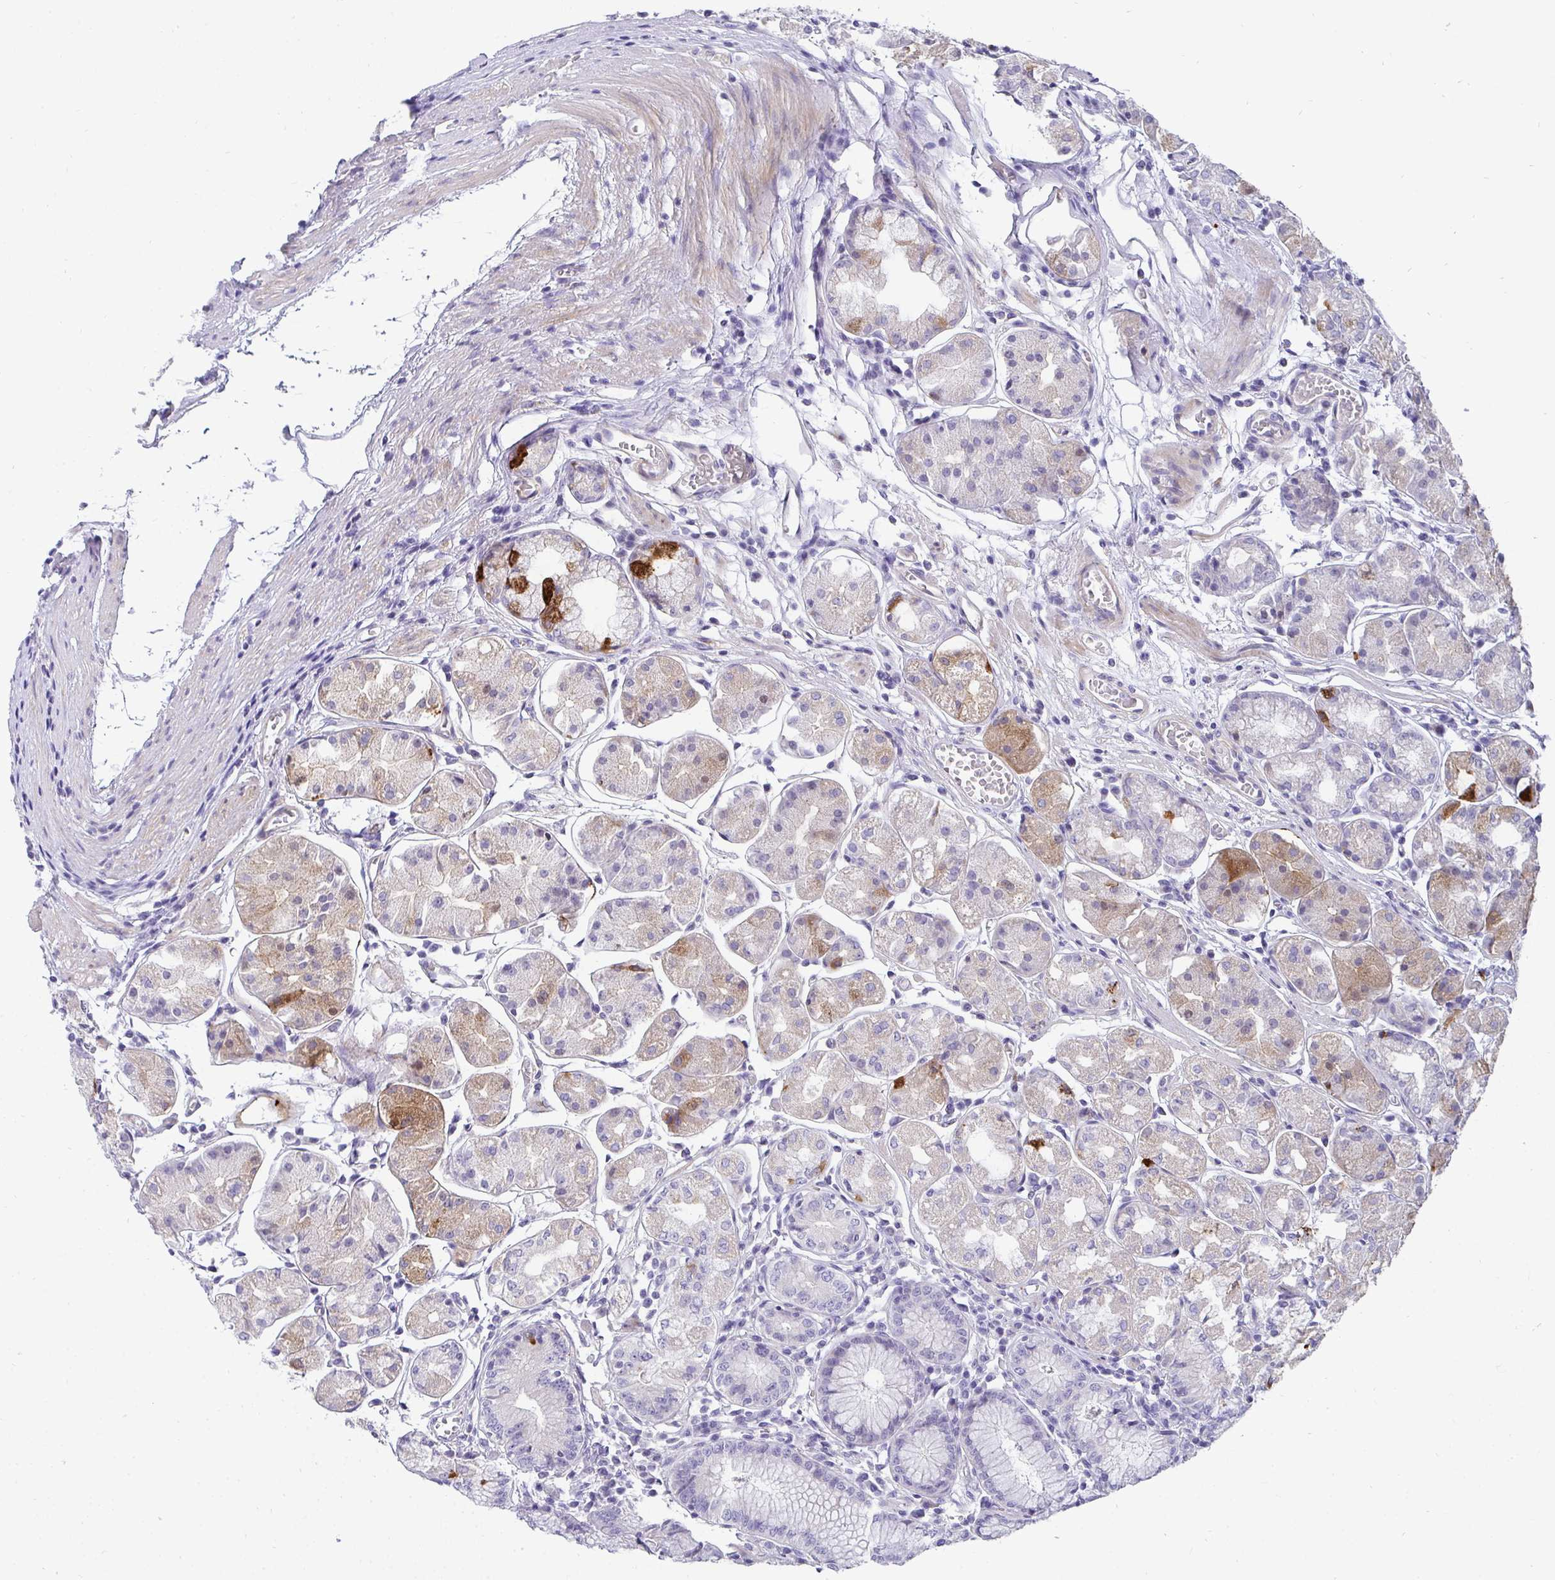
{"staining": {"intensity": "strong", "quantity": "<25%", "location": "cytoplasmic/membranous"}, "tissue": "stomach", "cell_type": "Glandular cells", "image_type": "normal", "snomed": [{"axis": "morphology", "description": "Normal tissue, NOS"}, {"axis": "topography", "description": "Stomach"}], "caption": "Glandular cells demonstrate strong cytoplasmic/membranous positivity in about <25% of cells in unremarkable stomach. (IHC, brightfield microscopy, high magnification).", "gene": "AK5", "patient": {"sex": "male", "age": 55}}